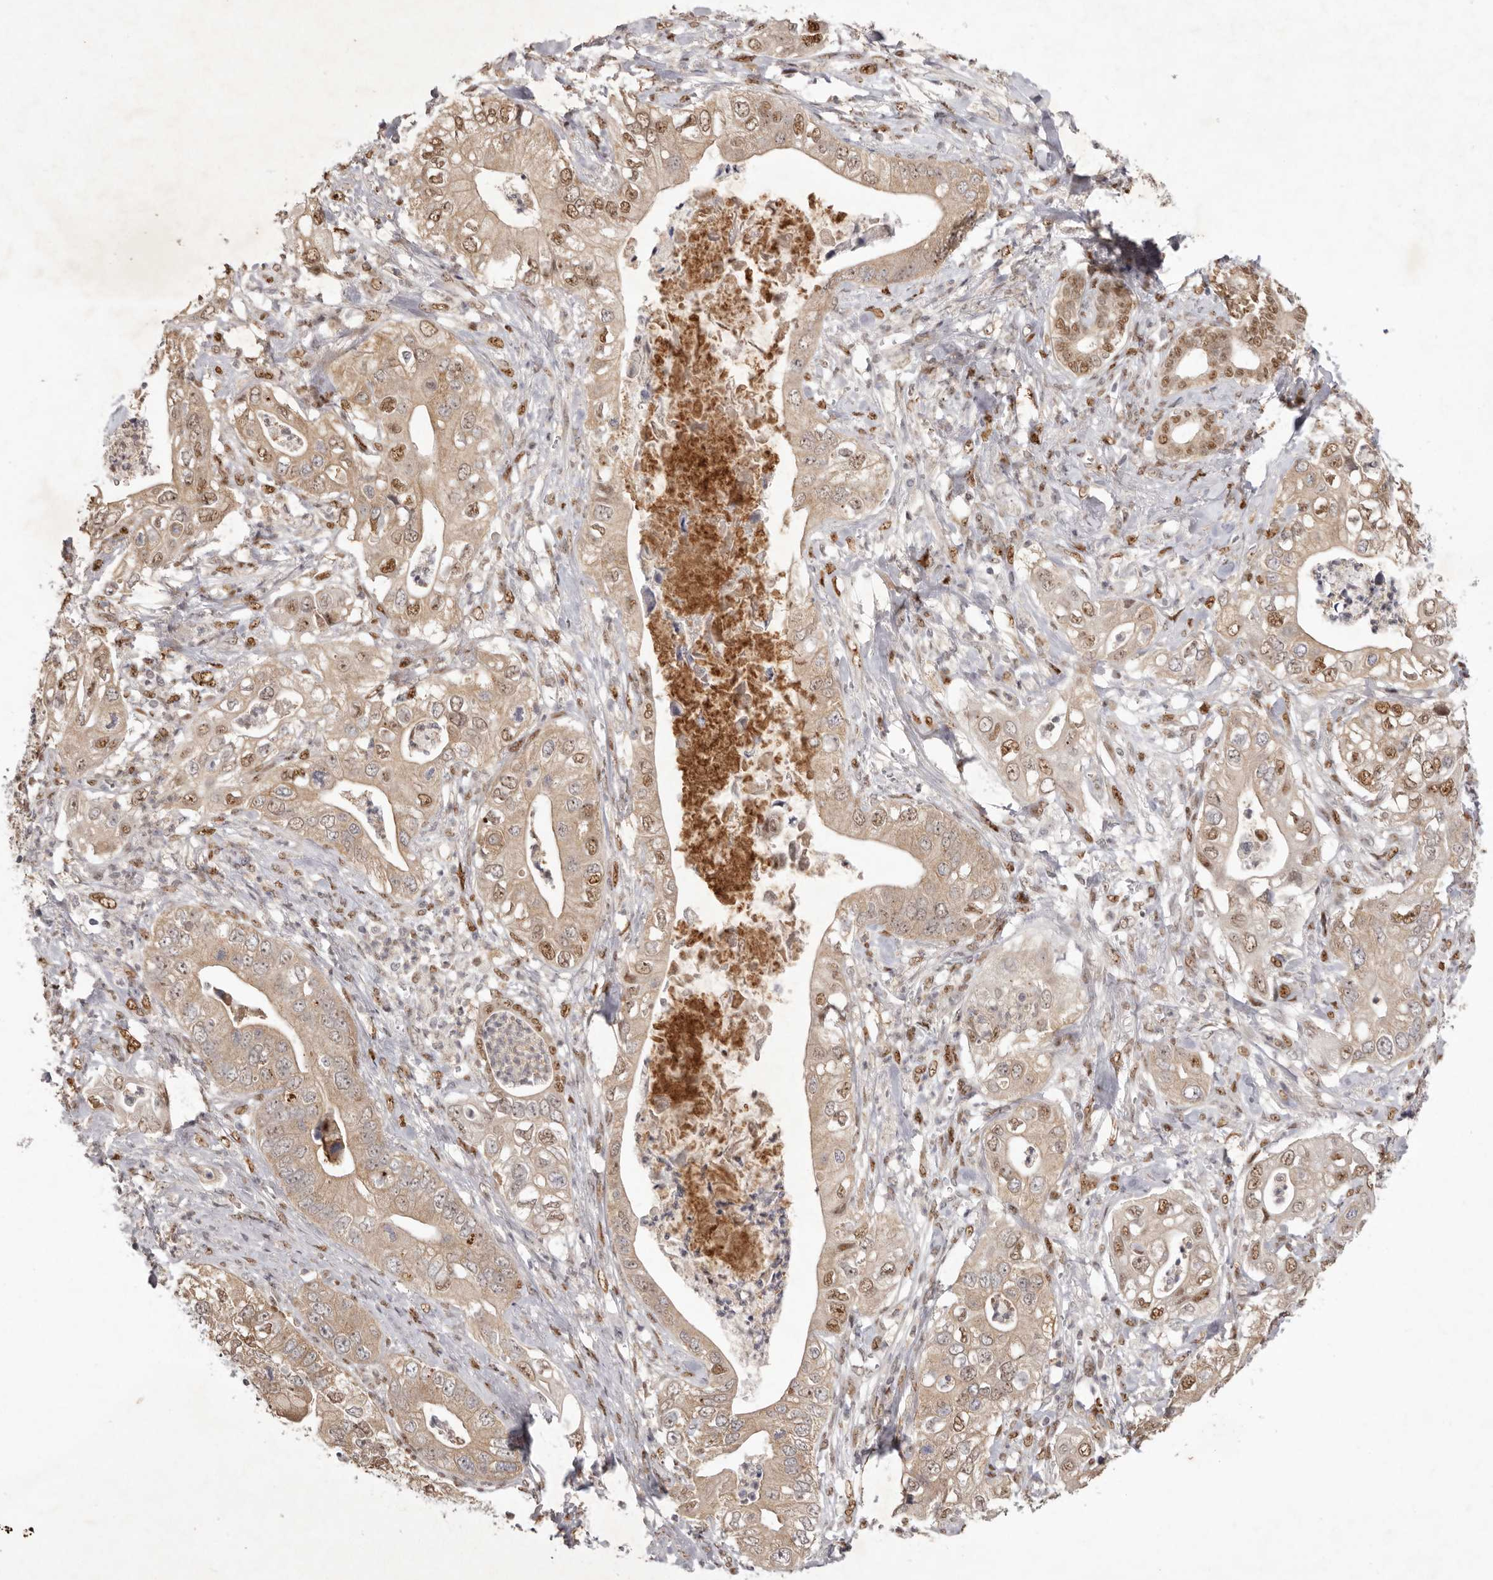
{"staining": {"intensity": "moderate", "quantity": ">75%", "location": "cytoplasmic/membranous,nuclear"}, "tissue": "pancreatic cancer", "cell_type": "Tumor cells", "image_type": "cancer", "snomed": [{"axis": "morphology", "description": "Adenocarcinoma, NOS"}, {"axis": "topography", "description": "Pancreas"}], "caption": "Human pancreatic adenocarcinoma stained for a protein (brown) shows moderate cytoplasmic/membranous and nuclear positive expression in about >75% of tumor cells.", "gene": "TADA1", "patient": {"sex": "female", "age": 78}}